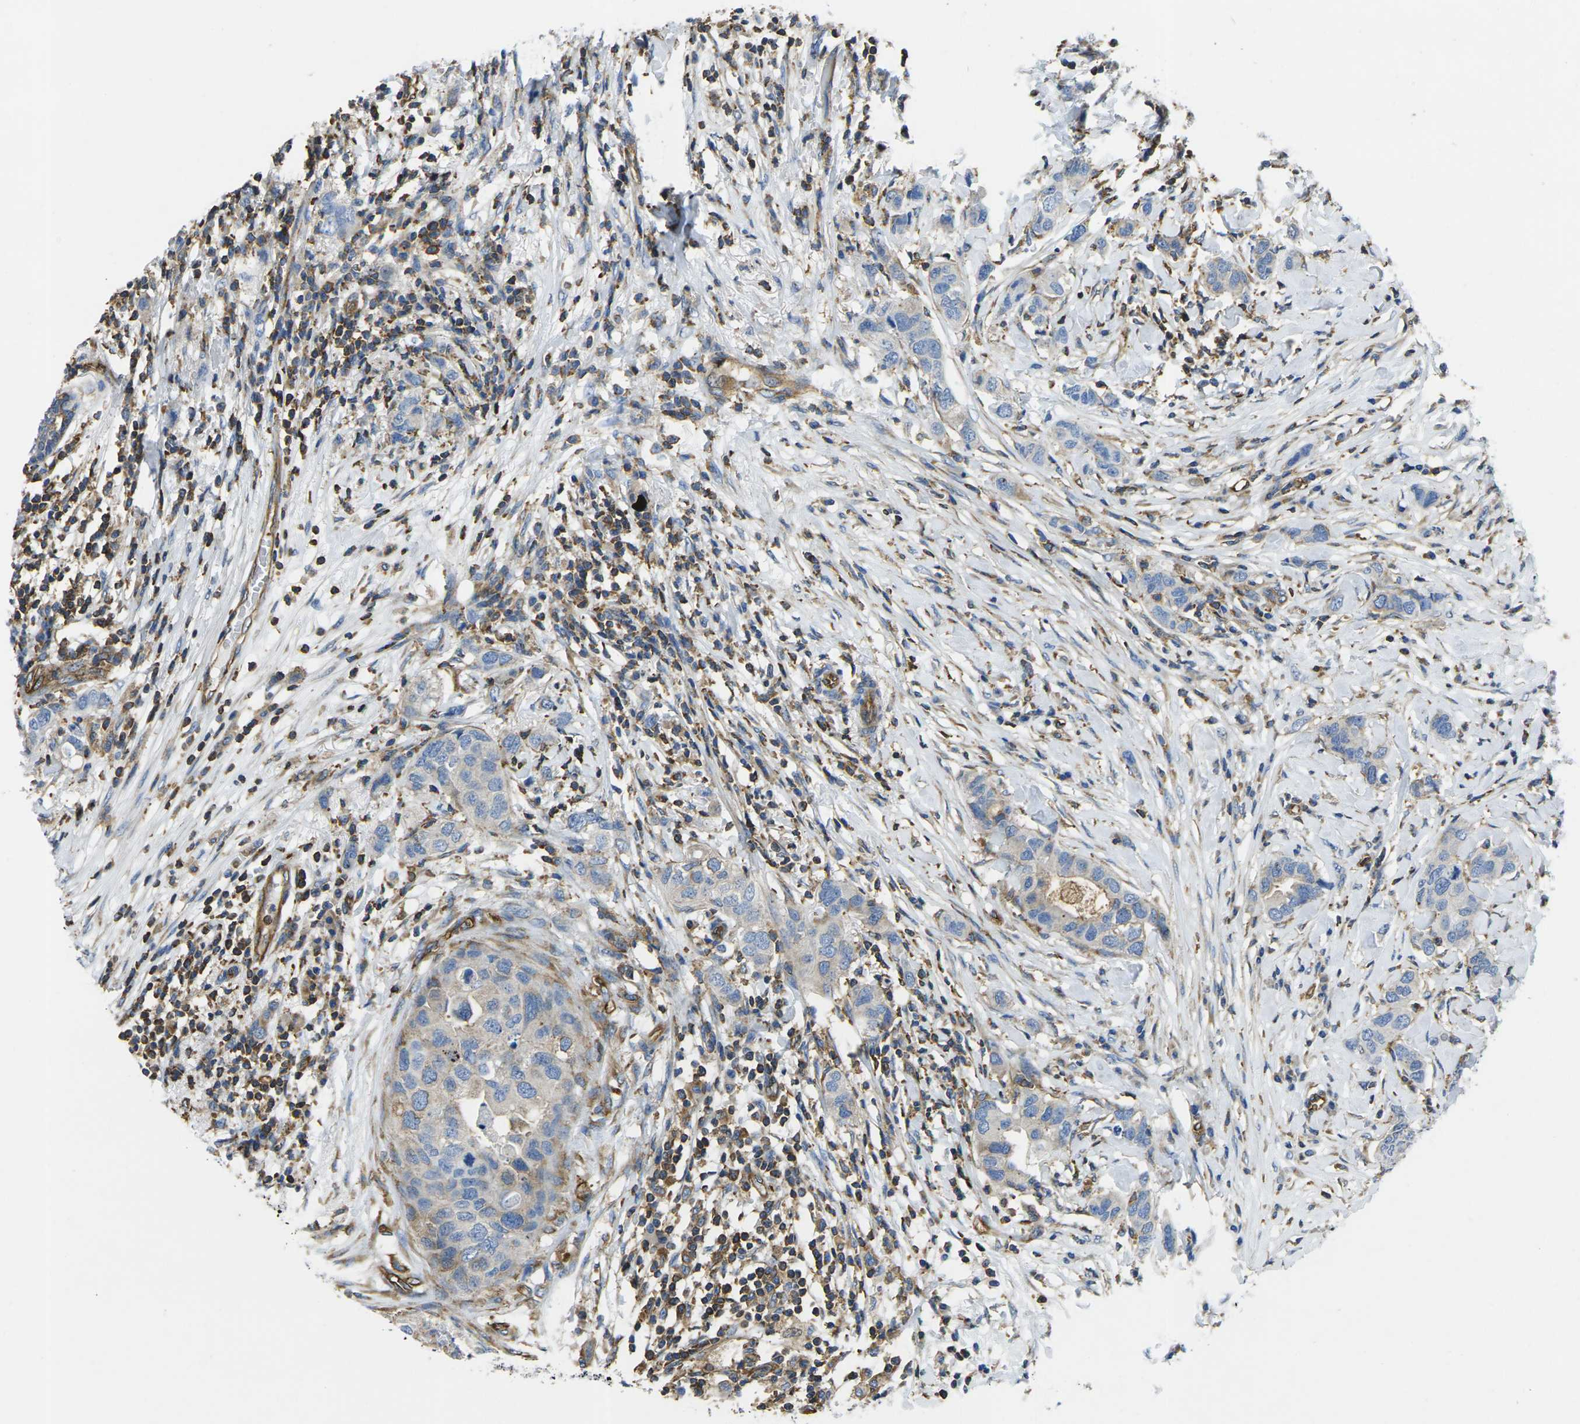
{"staining": {"intensity": "weak", "quantity": "<25%", "location": "cytoplasmic/membranous"}, "tissue": "breast cancer", "cell_type": "Tumor cells", "image_type": "cancer", "snomed": [{"axis": "morphology", "description": "Duct carcinoma"}, {"axis": "topography", "description": "Breast"}], "caption": "Immunohistochemistry photomicrograph of neoplastic tissue: human breast cancer stained with DAB demonstrates no significant protein expression in tumor cells. (Stains: DAB (3,3'-diaminobenzidine) immunohistochemistry (IHC) with hematoxylin counter stain, Microscopy: brightfield microscopy at high magnification).", "gene": "FAM110D", "patient": {"sex": "female", "age": 50}}